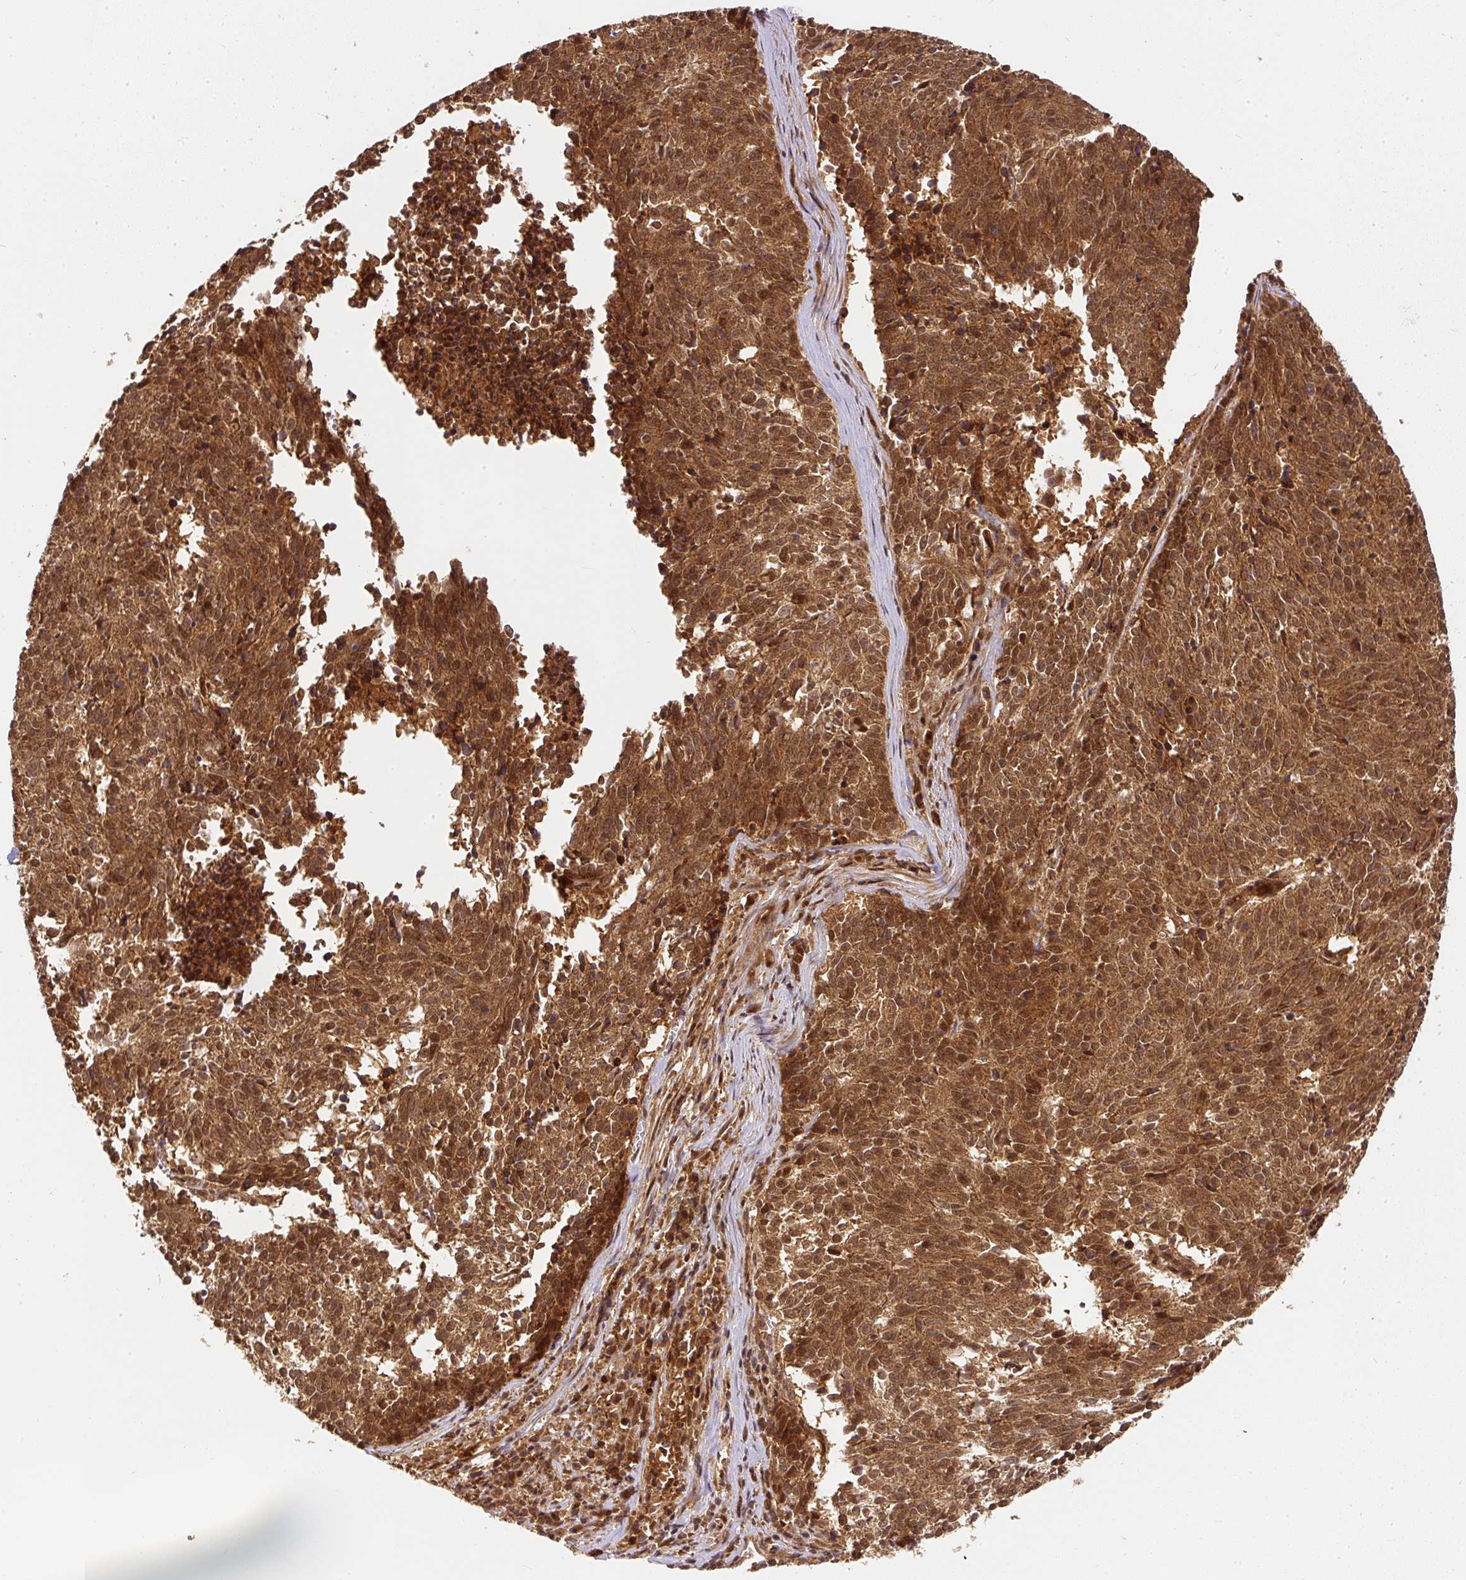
{"staining": {"intensity": "strong", "quantity": ">75%", "location": "cytoplasmic/membranous,nuclear"}, "tissue": "cervical cancer", "cell_type": "Tumor cells", "image_type": "cancer", "snomed": [{"axis": "morphology", "description": "Squamous cell carcinoma, NOS"}, {"axis": "topography", "description": "Cervix"}], "caption": "Immunohistochemistry (IHC) (DAB (3,3'-diaminobenzidine)) staining of human cervical squamous cell carcinoma demonstrates strong cytoplasmic/membranous and nuclear protein expression in about >75% of tumor cells. (Brightfield microscopy of DAB IHC at high magnification).", "gene": "PSMD1", "patient": {"sex": "female", "age": 29}}